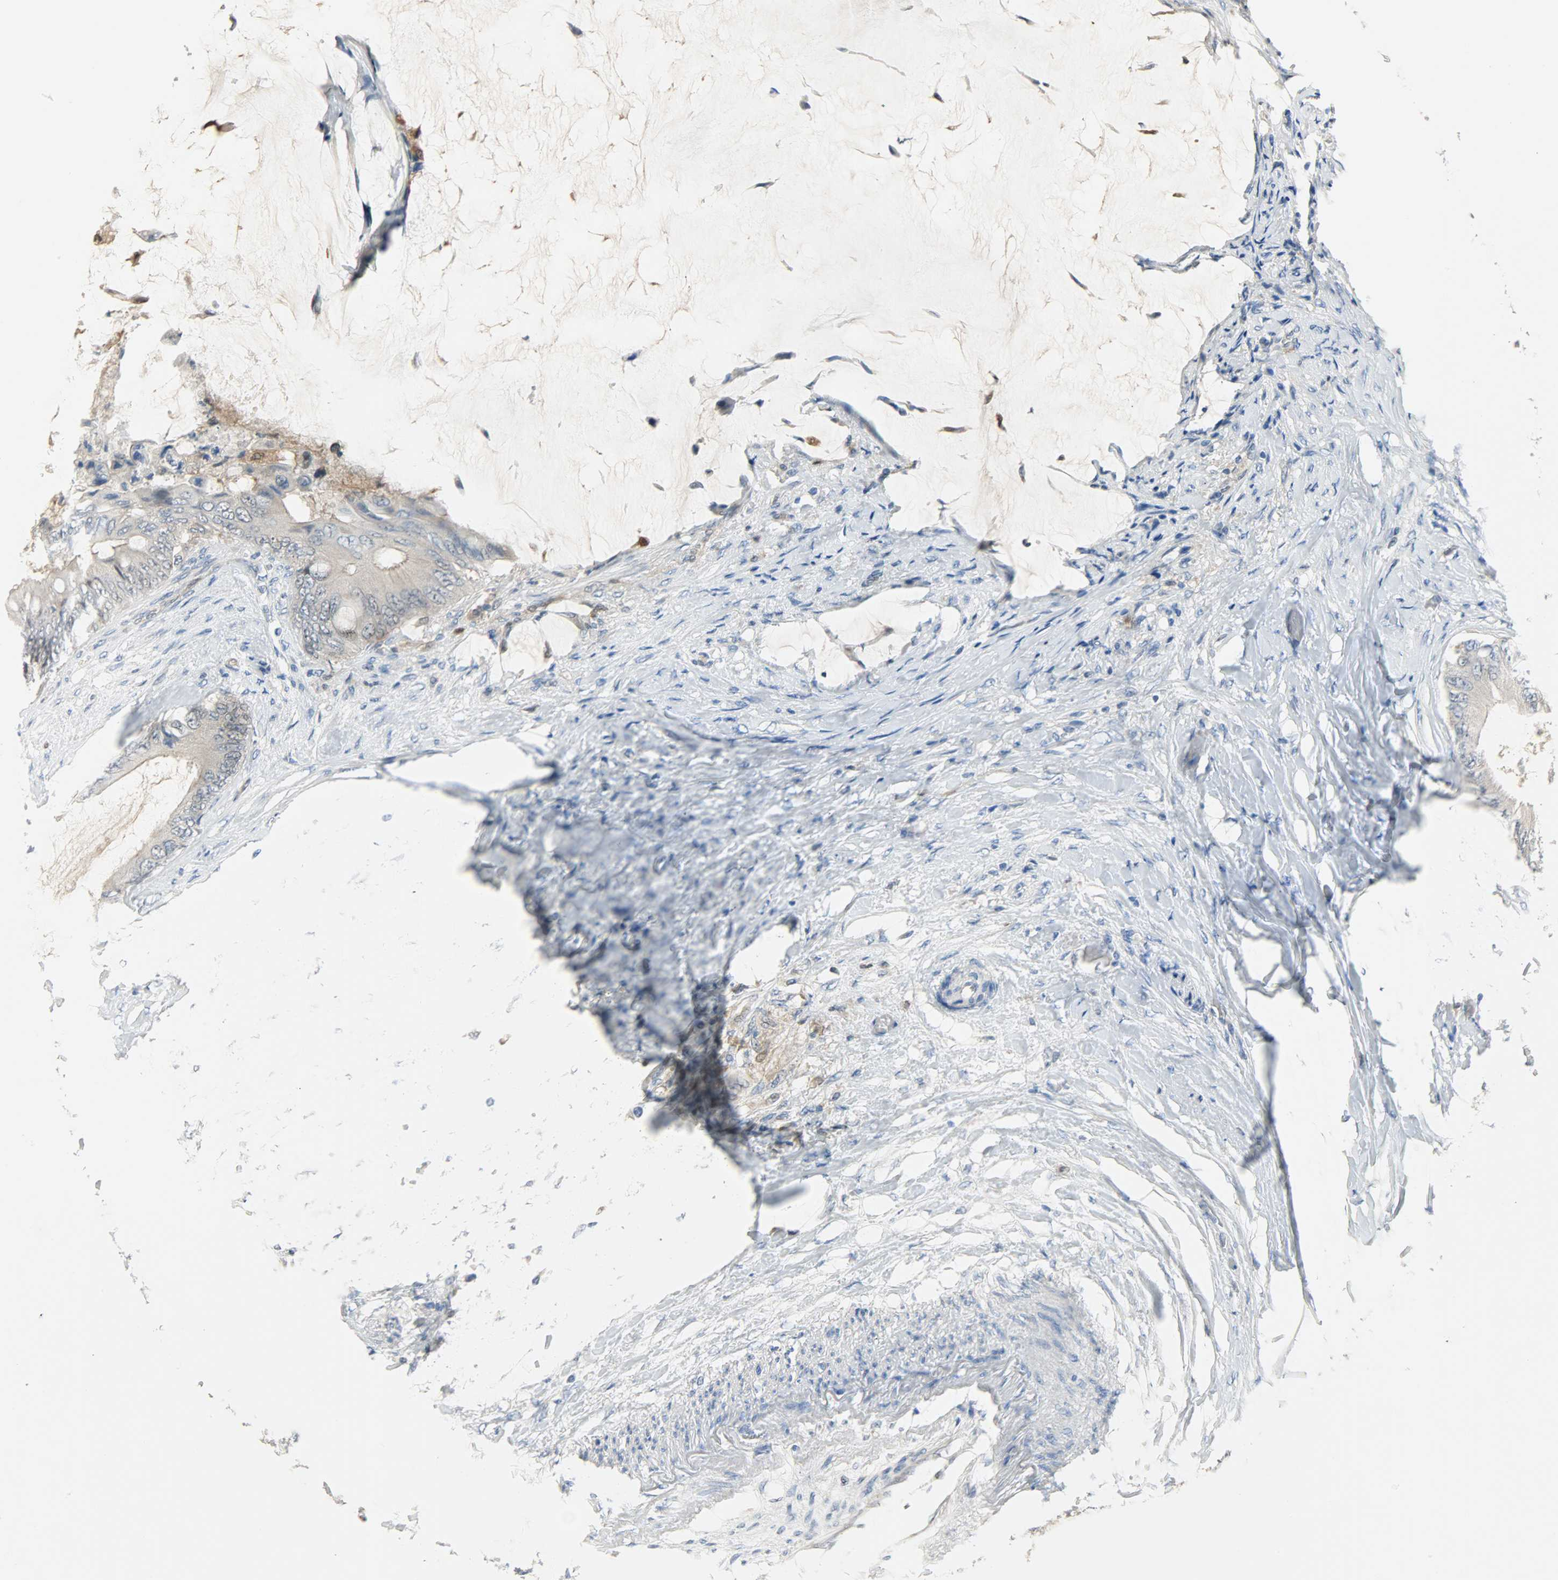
{"staining": {"intensity": "negative", "quantity": "none", "location": "none"}, "tissue": "colorectal cancer", "cell_type": "Tumor cells", "image_type": "cancer", "snomed": [{"axis": "morphology", "description": "Normal tissue, NOS"}, {"axis": "morphology", "description": "Adenocarcinoma, NOS"}, {"axis": "topography", "description": "Rectum"}, {"axis": "topography", "description": "Peripheral nerve tissue"}], "caption": "DAB (3,3'-diaminobenzidine) immunohistochemical staining of human colorectal cancer (adenocarcinoma) displays no significant staining in tumor cells. (Stains: DAB (3,3'-diaminobenzidine) IHC with hematoxylin counter stain, Microscopy: brightfield microscopy at high magnification).", "gene": "EIF4EBP1", "patient": {"sex": "female", "age": 77}}